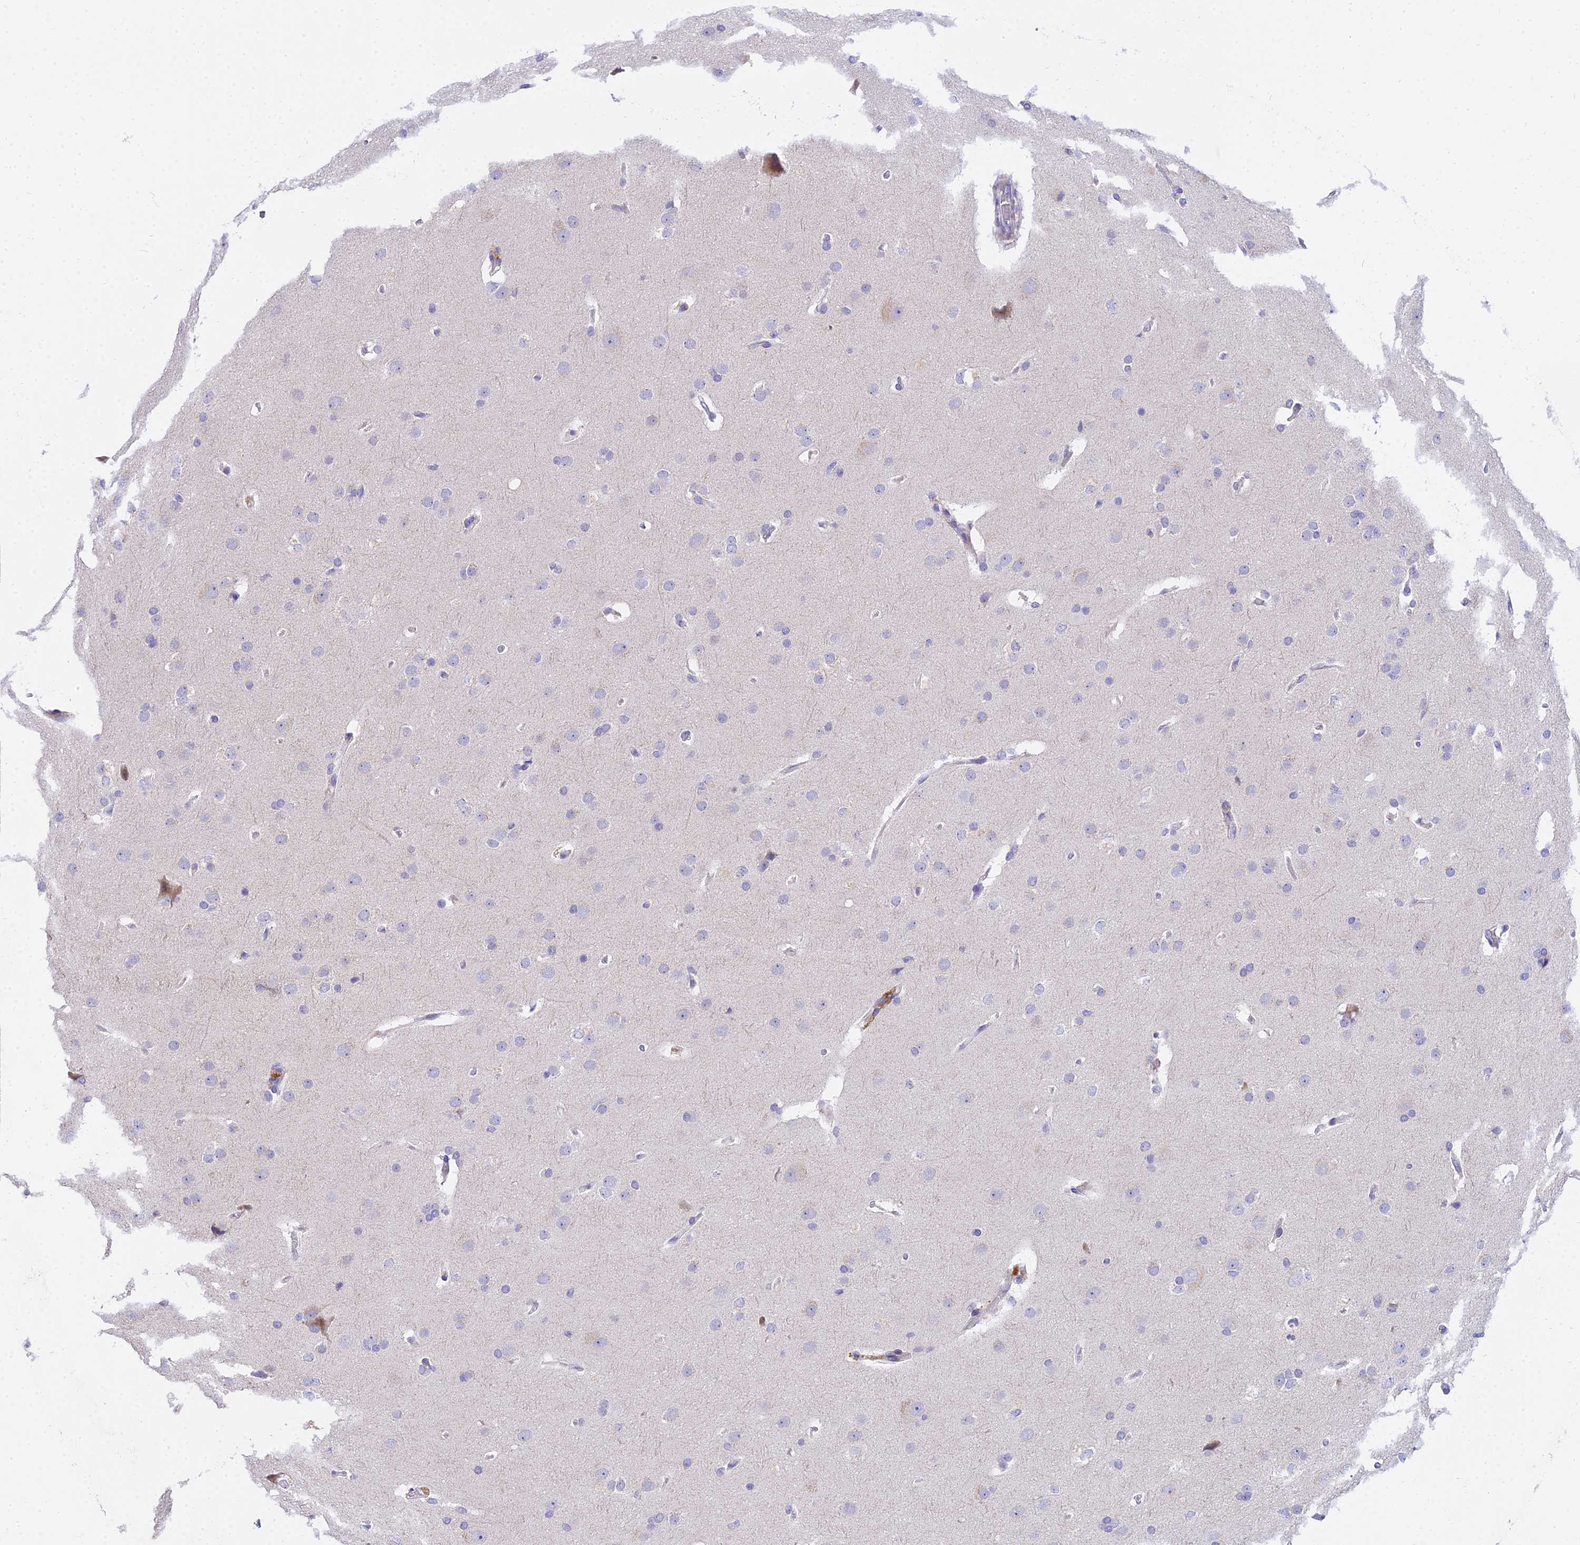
{"staining": {"intensity": "negative", "quantity": "none", "location": "none"}, "tissue": "glioma", "cell_type": "Tumor cells", "image_type": "cancer", "snomed": [{"axis": "morphology", "description": "Glioma, malignant, Low grade"}, {"axis": "topography", "description": "Brain"}], "caption": "Glioma stained for a protein using IHC shows no positivity tumor cells.", "gene": "VWC2L", "patient": {"sex": "female", "age": 37}}